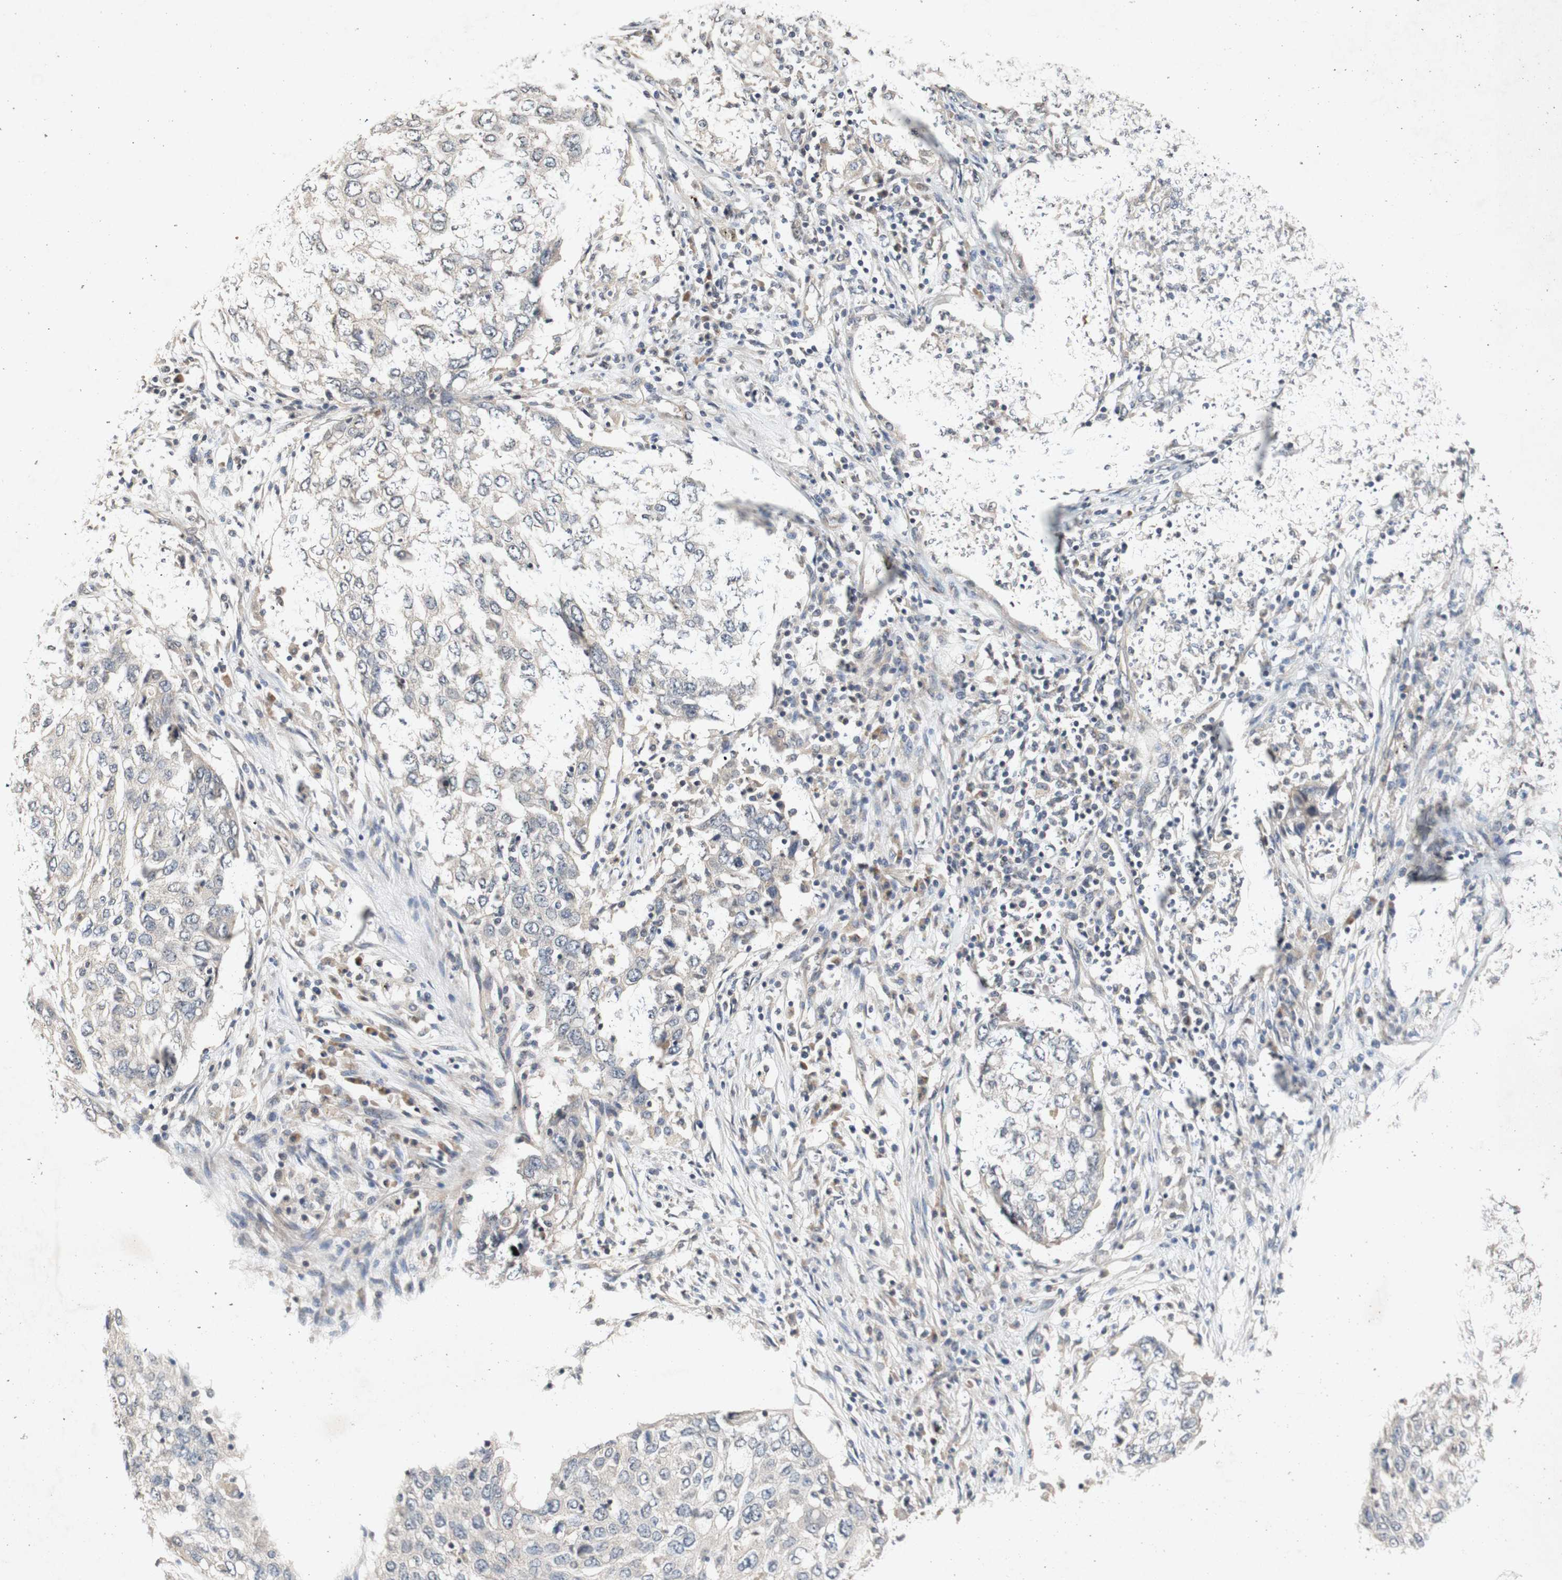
{"staining": {"intensity": "weak", "quantity": ">75%", "location": "cytoplasmic/membranous"}, "tissue": "lung cancer", "cell_type": "Tumor cells", "image_type": "cancer", "snomed": [{"axis": "morphology", "description": "Squamous cell carcinoma, NOS"}, {"axis": "topography", "description": "Lung"}], "caption": "Lung squamous cell carcinoma stained for a protein (brown) exhibits weak cytoplasmic/membranous positive positivity in approximately >75% of tumor cells.", "gene": "PIN1", "patient": {"sex": "female", "age": 63}}